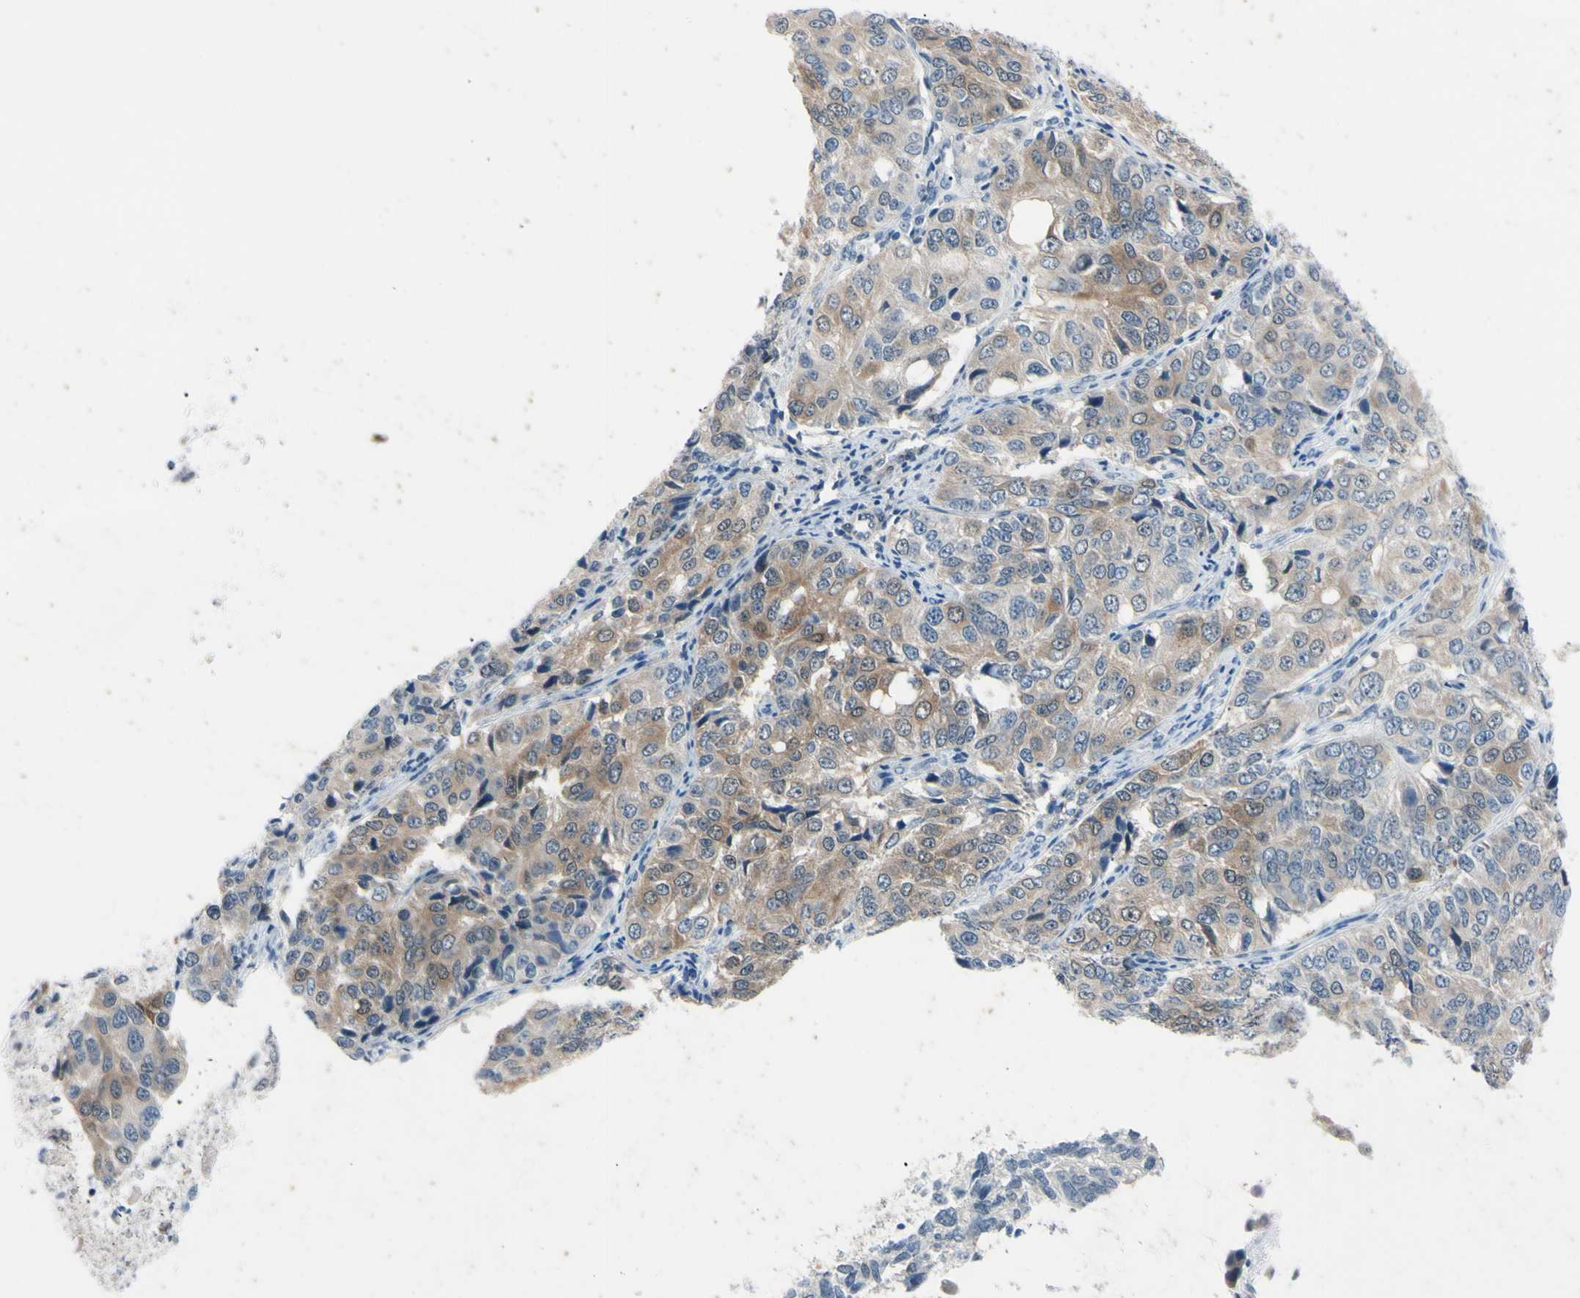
{"staining": {"intensity": "moderate", "quantity": "25%-75%", "location": "cytoplasmic/membranous"}, "tissue": "ovarian cancer", "cell_type": "Tumor cells", "image_type": "cancer", "snomed": [{"axis": "morphology", "description": "Carcinoma, endometroid"}, {"axis": "topography", "description": "Ovary"}], "caption": "Ovarian endometroid carcinoma stained for a protein (brown) demonstrates moderate cytoplasmic/membranous positive staining in about 25%-75% of tumor cells.", "gene": "NOL3", "patient": {"sex": "female", "age": 51}}